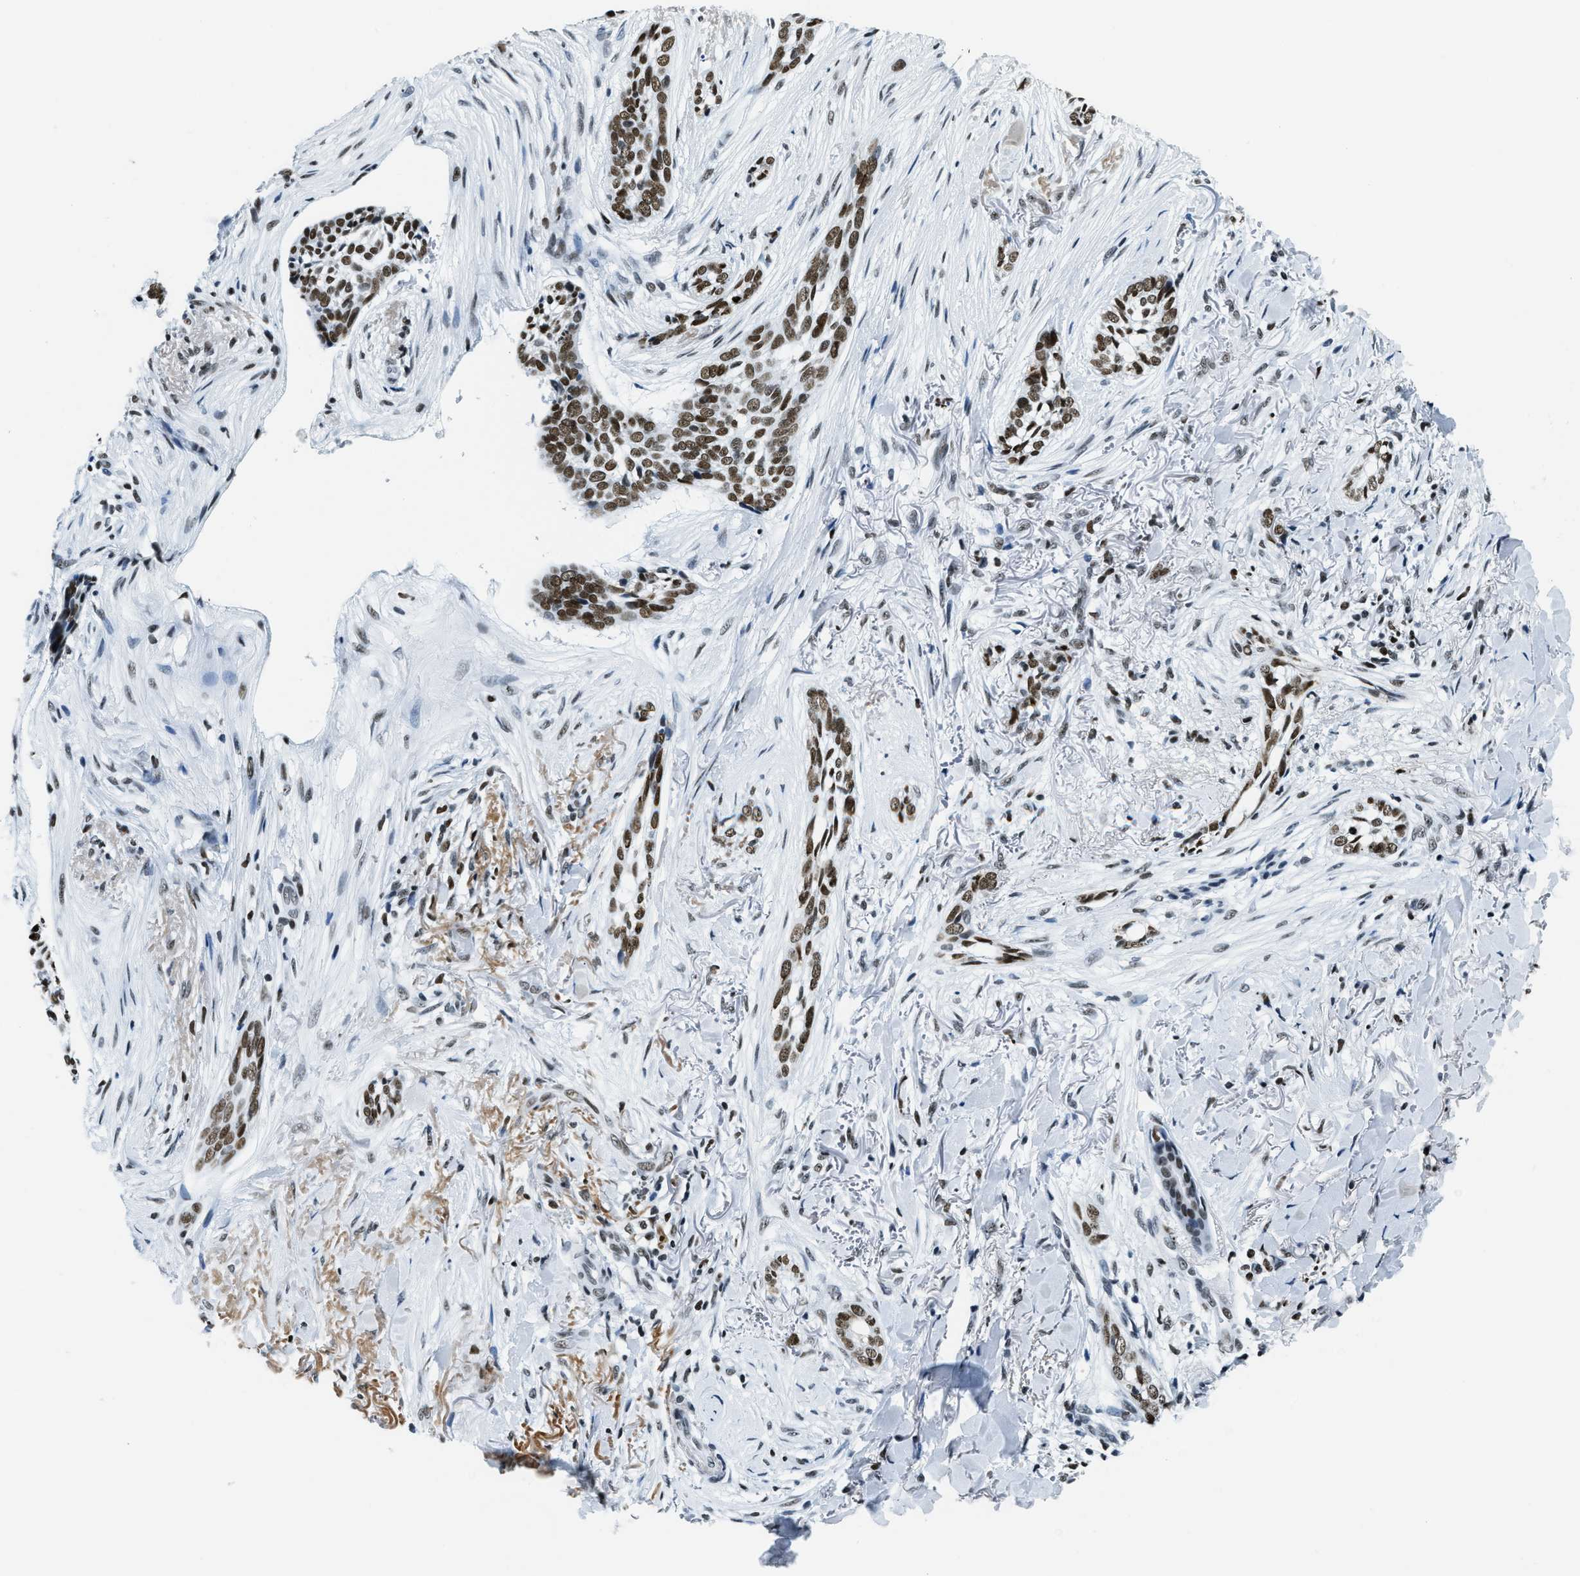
{"staining": {"intensity": "moderate", "quantity": ">75%", "location": "nuclear"}, "tissue": "skin cancer", "cell_type": "Tumor cells", "image_type": "cancer", "snomed": [{"axis": "morphology", "description": "Basal cell carcinoma"}, {"axis": "topography", "description": "Skin"}], "caption": "Brown immunohistochemical staining in basal cell carcinoma (skin) reveals moderate nuclear positivity in approximately >75% of tumor cells.", "gene": "TOP1", "patient": {"sex": "female", "age": 88}}